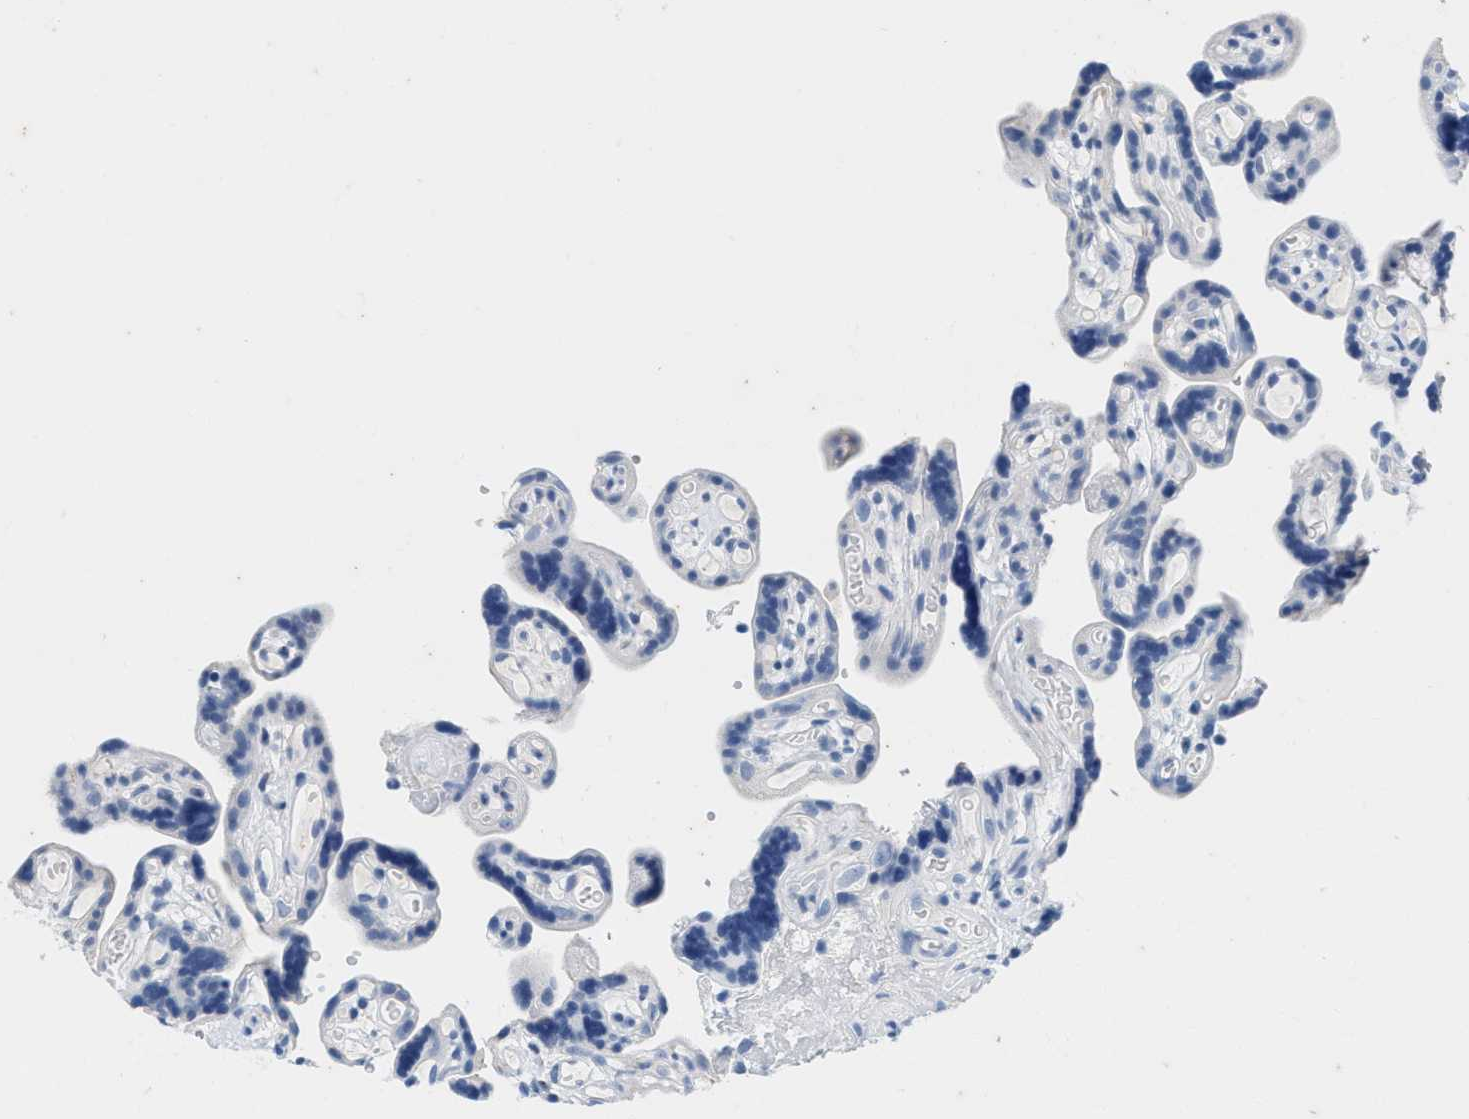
{"staining": {"intensity": "negative", "quantity": "none", "location": "none"}, "tissue": "placenta", "cell_type": "Decidual cells", "image_type": "normal", "snomed": [{"axis": "morphology", "description": "Normal tissue, NOS"}, {"axis": "topography", "description": "Placenta"}], "caption": "Immunohistochemistry photomicrograph of normal human placenta stained for a protein (brown), which displays no positivity in decidual cells. (Stains: DAB immunohistochemistry with hematoxylin counter stain, Microscopy: brightfield microscopy at high magnification).", "gene": "ABCB11", "patient": {"sex": "female", "age": 30}}